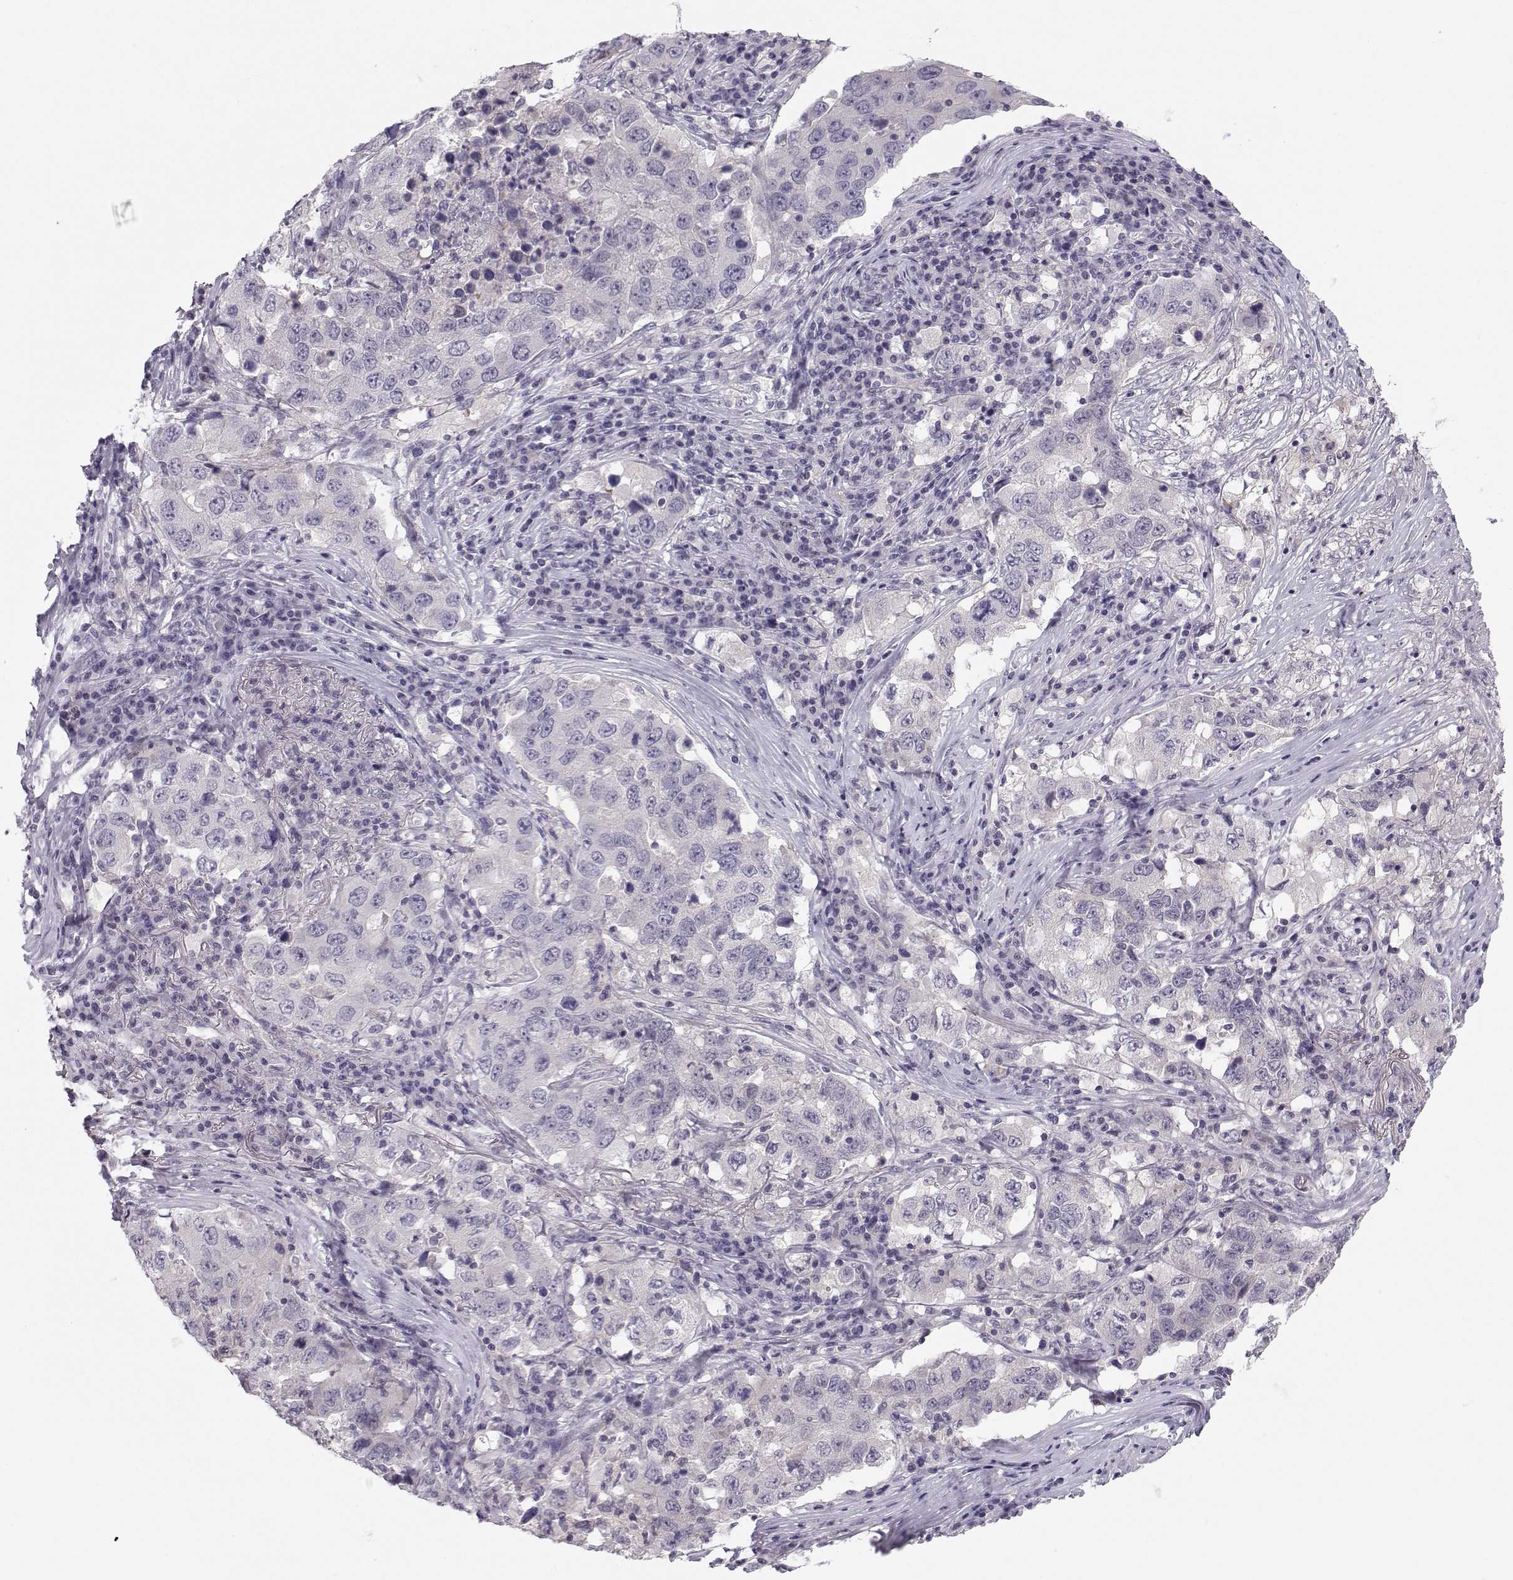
{"staining": {"intensity": "negative", "quantity": "none", "location": "none"}, "tissue": "lung cancer", "cell_type": "Tumor cells", "image_type": "cancer", "snomed": [{"axis": "morphology", "description": "Adenocarcinoma, NOS"}, {"axis": "topography", "description": "Lung"}], "caption": "A histopathology image of human adenocarcinoma (lung) is negative for staining in tumor cells.", "gene": "MROH7", "patient": {"sex": "male", "age": 73}}